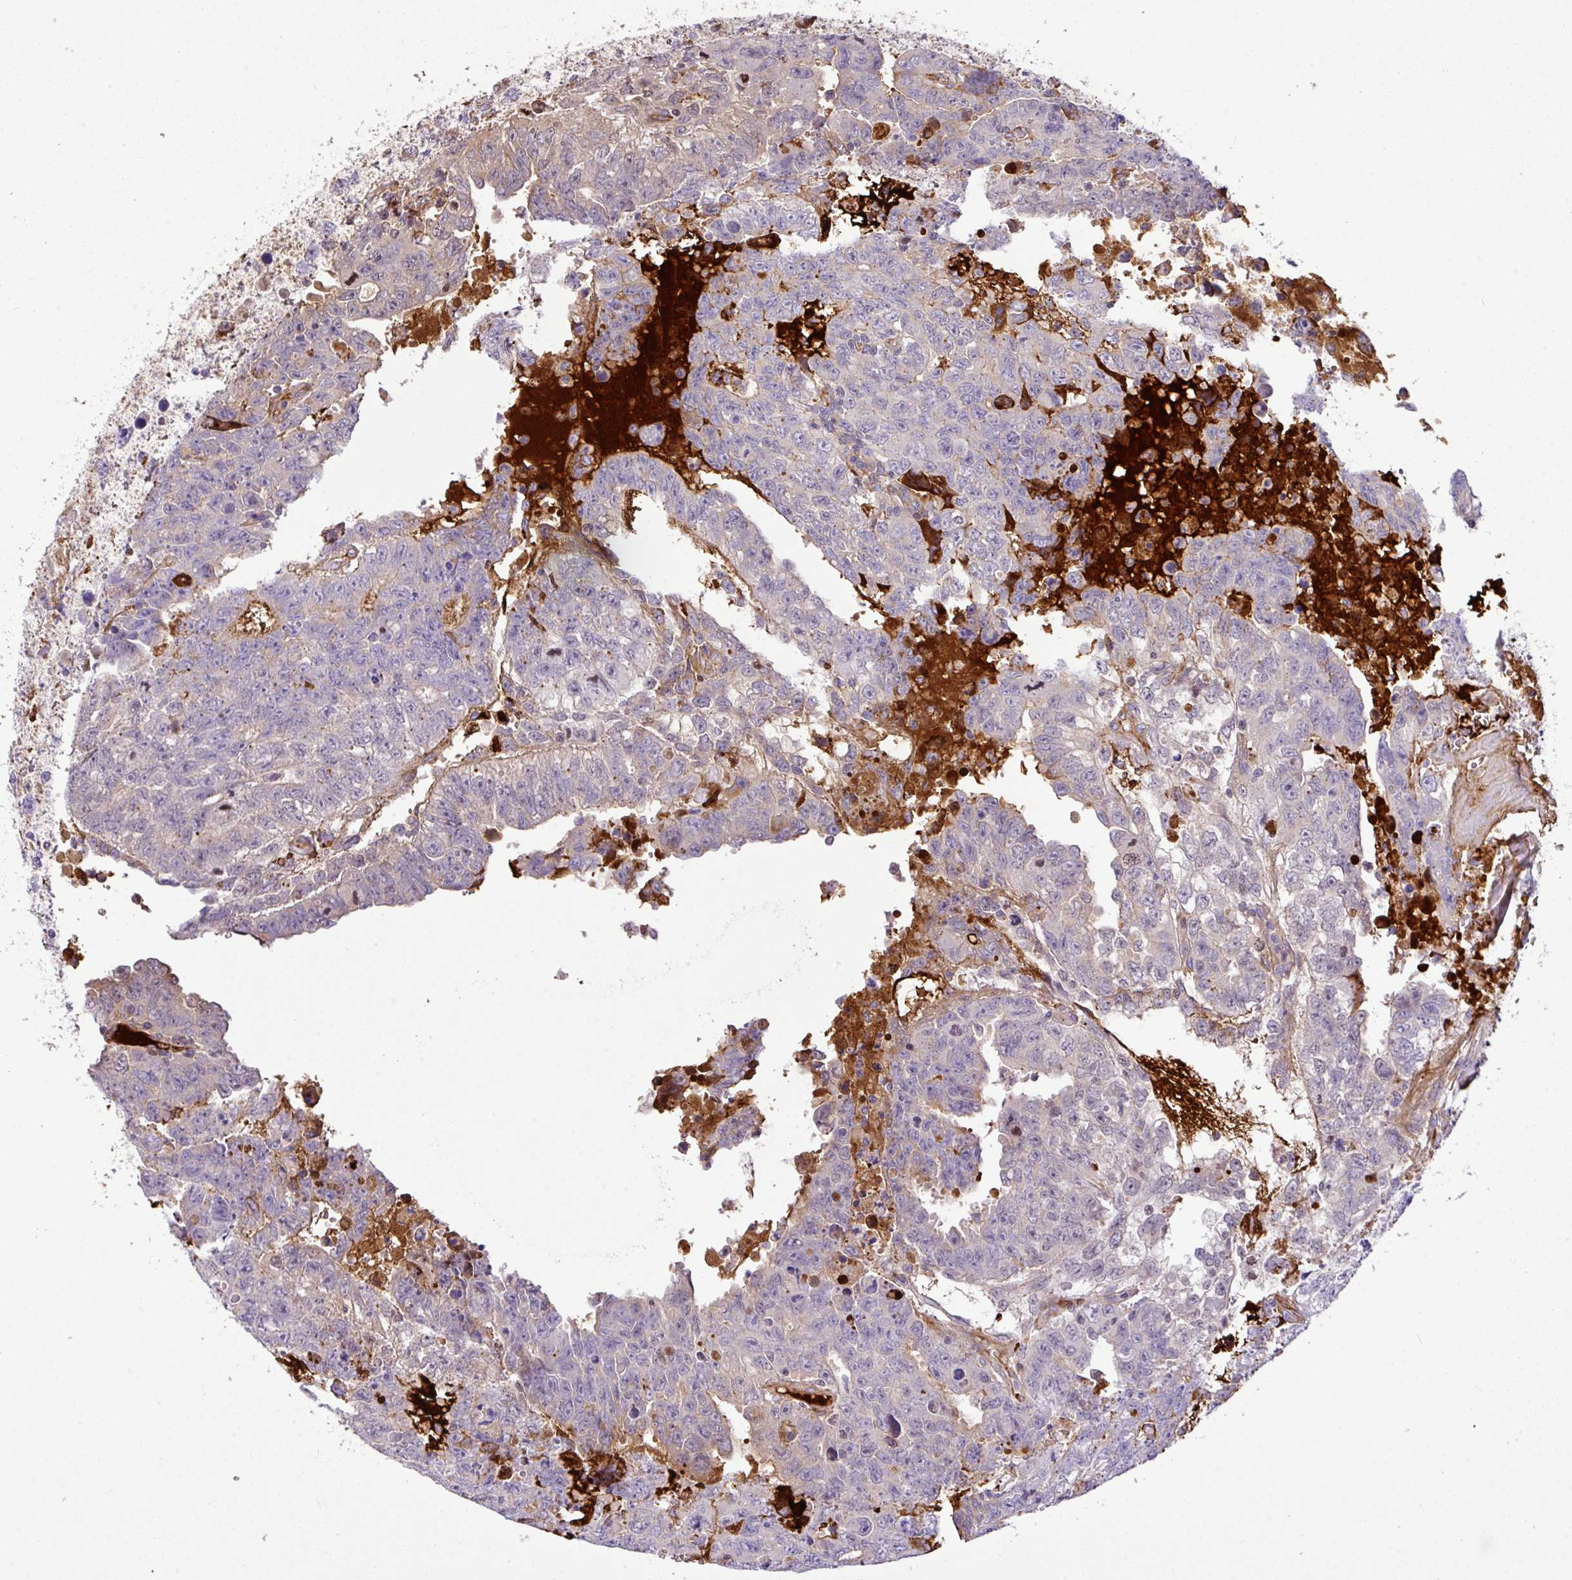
{"staining": {"intensity": "negative", "quantity": "none", "location": "none"}, "tissue": "testis cancer", "cell_type": "Tumor cells", "image_type": "cancer", "snomed": [{"axis": "morphology", "description": "Carcinoma, Embryonal, NOS"}, {"axis": "topography", "description": "Testis"}], "caption": "High magnification brightfield microscopy of testis cancer stained with DAB (brown) and counterstained with hematoxylin (blue): tumor cells show no significant staining.", "gene": "CTXN2", "patient": {"sex": "male", "age": 24}}